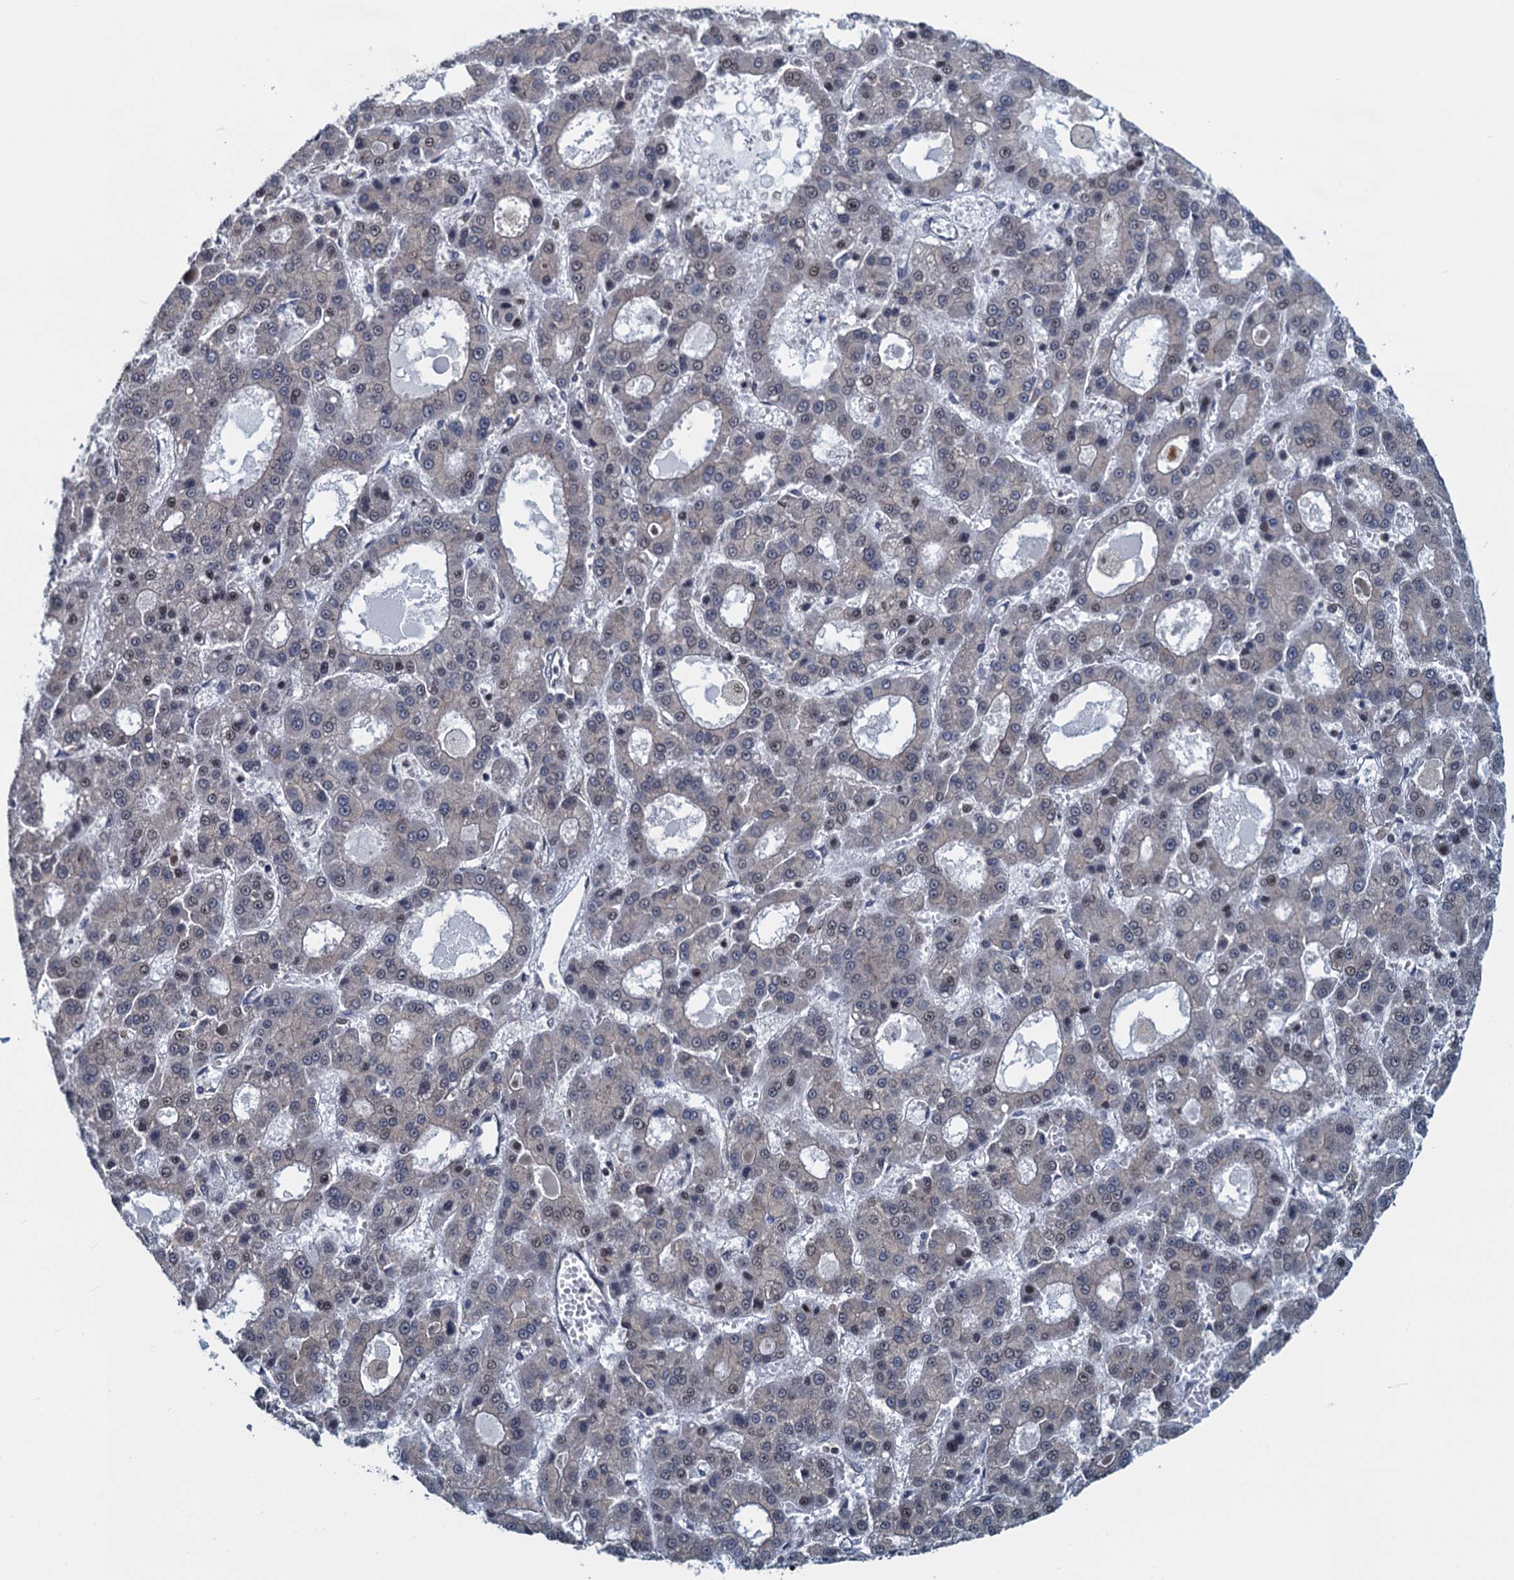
{"staining": {"intensity": "weak", "quantity": "<25%", "location": "nuclear"}, "tissue": "liver cancer", "cell_type": "Tumor cells", "image_type": "cancer", "snomed": [{"axis": "morphology", "description": "Carcinoma, Hepatocellular, NOS"}, {"axis": "topography", "description": "Liver"}], "caption": "An IHC image of liver cancer (hepatocellular carcinoma) is shown. There is no staining in tumor cells of liver cancer (hepatocellular carcinoma).", "gene": "RNF125", "patient": {"sex": "male", "age": 70}}